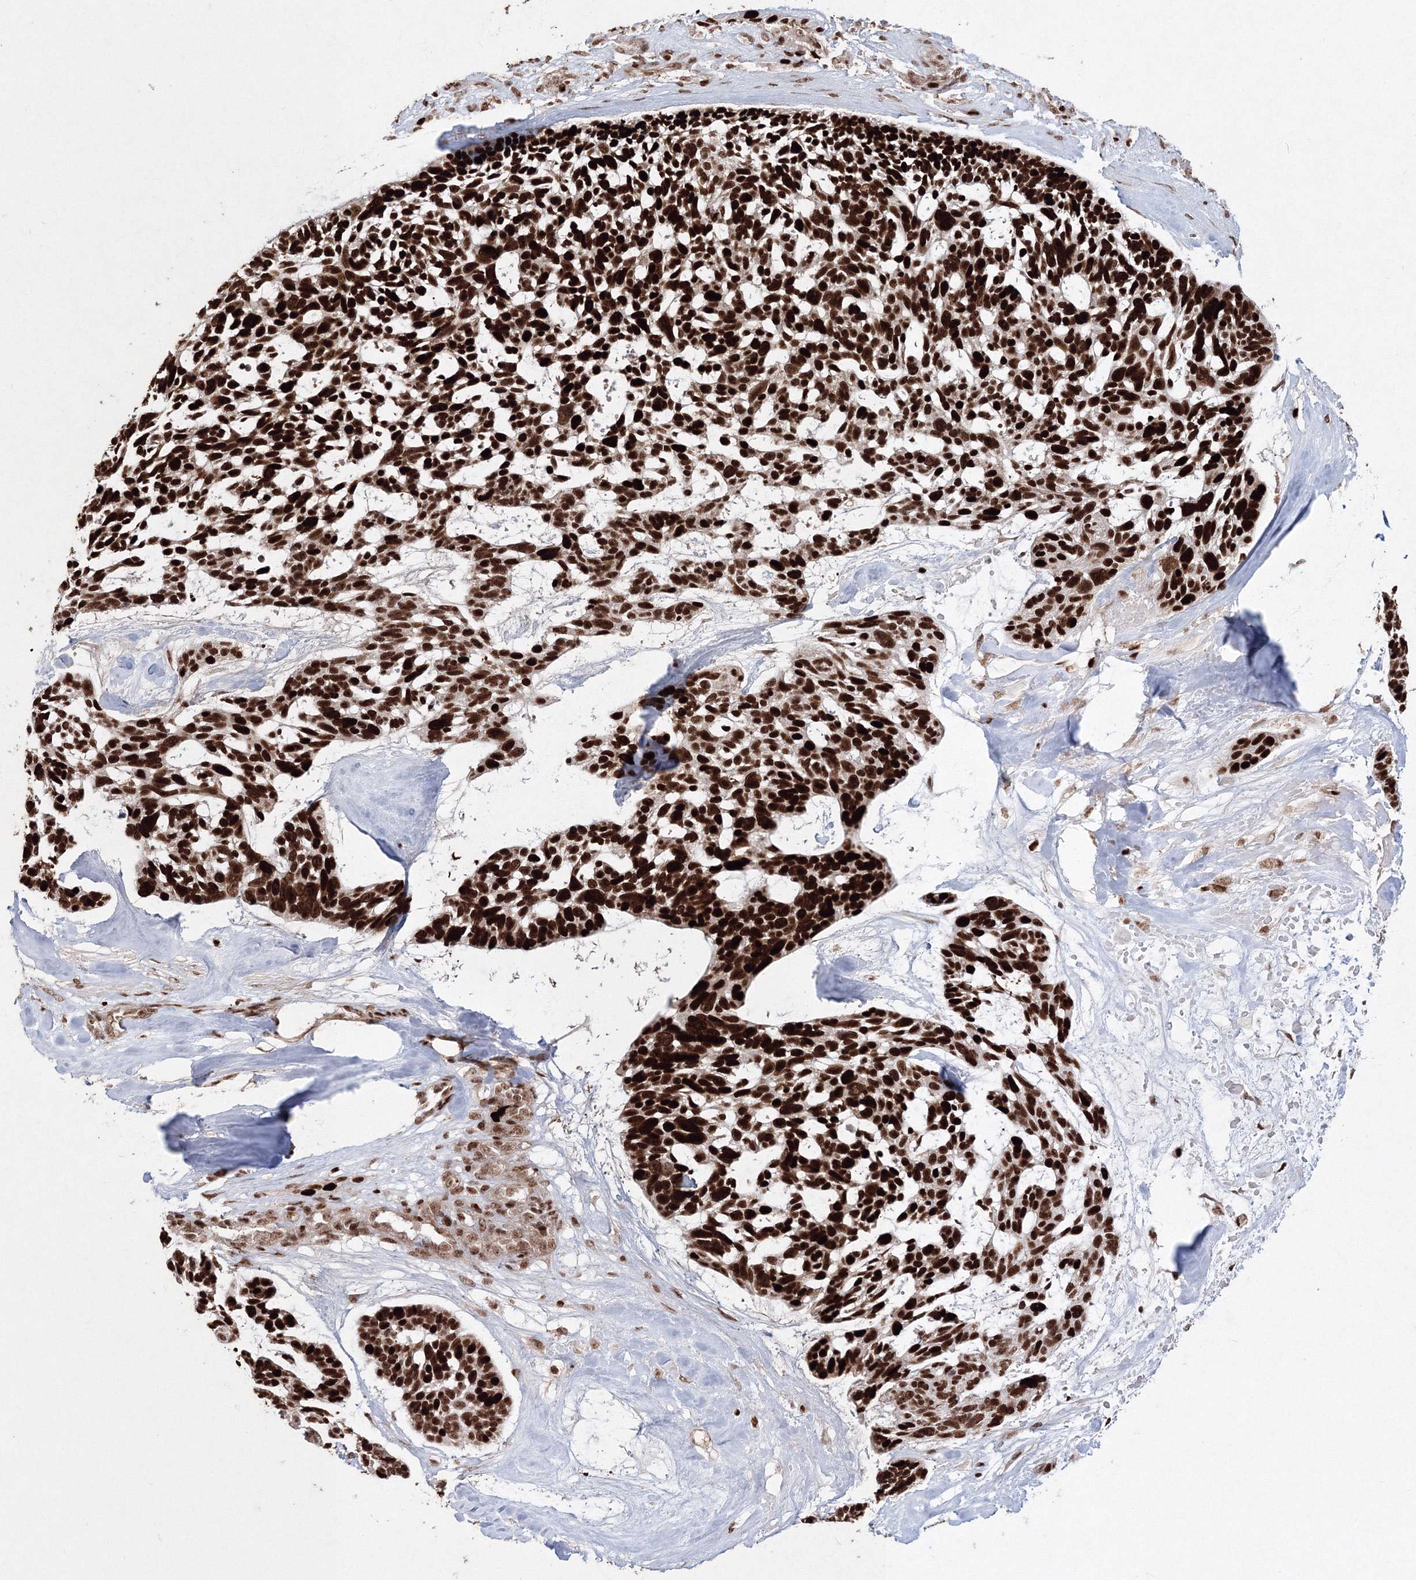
{"staining": {"intensity": "strong", "quantity": ">75%", "location": "nuclear"}, "tissue": "skin cancer", "cell_type": "Tumor cells", "image_type": "cancer", "snomed": [{"axis": "morphology", "description": "Basal cell carcinoma"}, {"axis": "topography", "description": "Skin"}], "caption": "Immunohistochemistry (IHC) (DAB (3,3'-diaminobenzidine)) staining of human skin cancer (basal cell carcinoma) displays strong nuclear protein staining in about >75% of tumor cells.", "gene": "LIG1", "patient": {"sex": "male", "age": 88}}